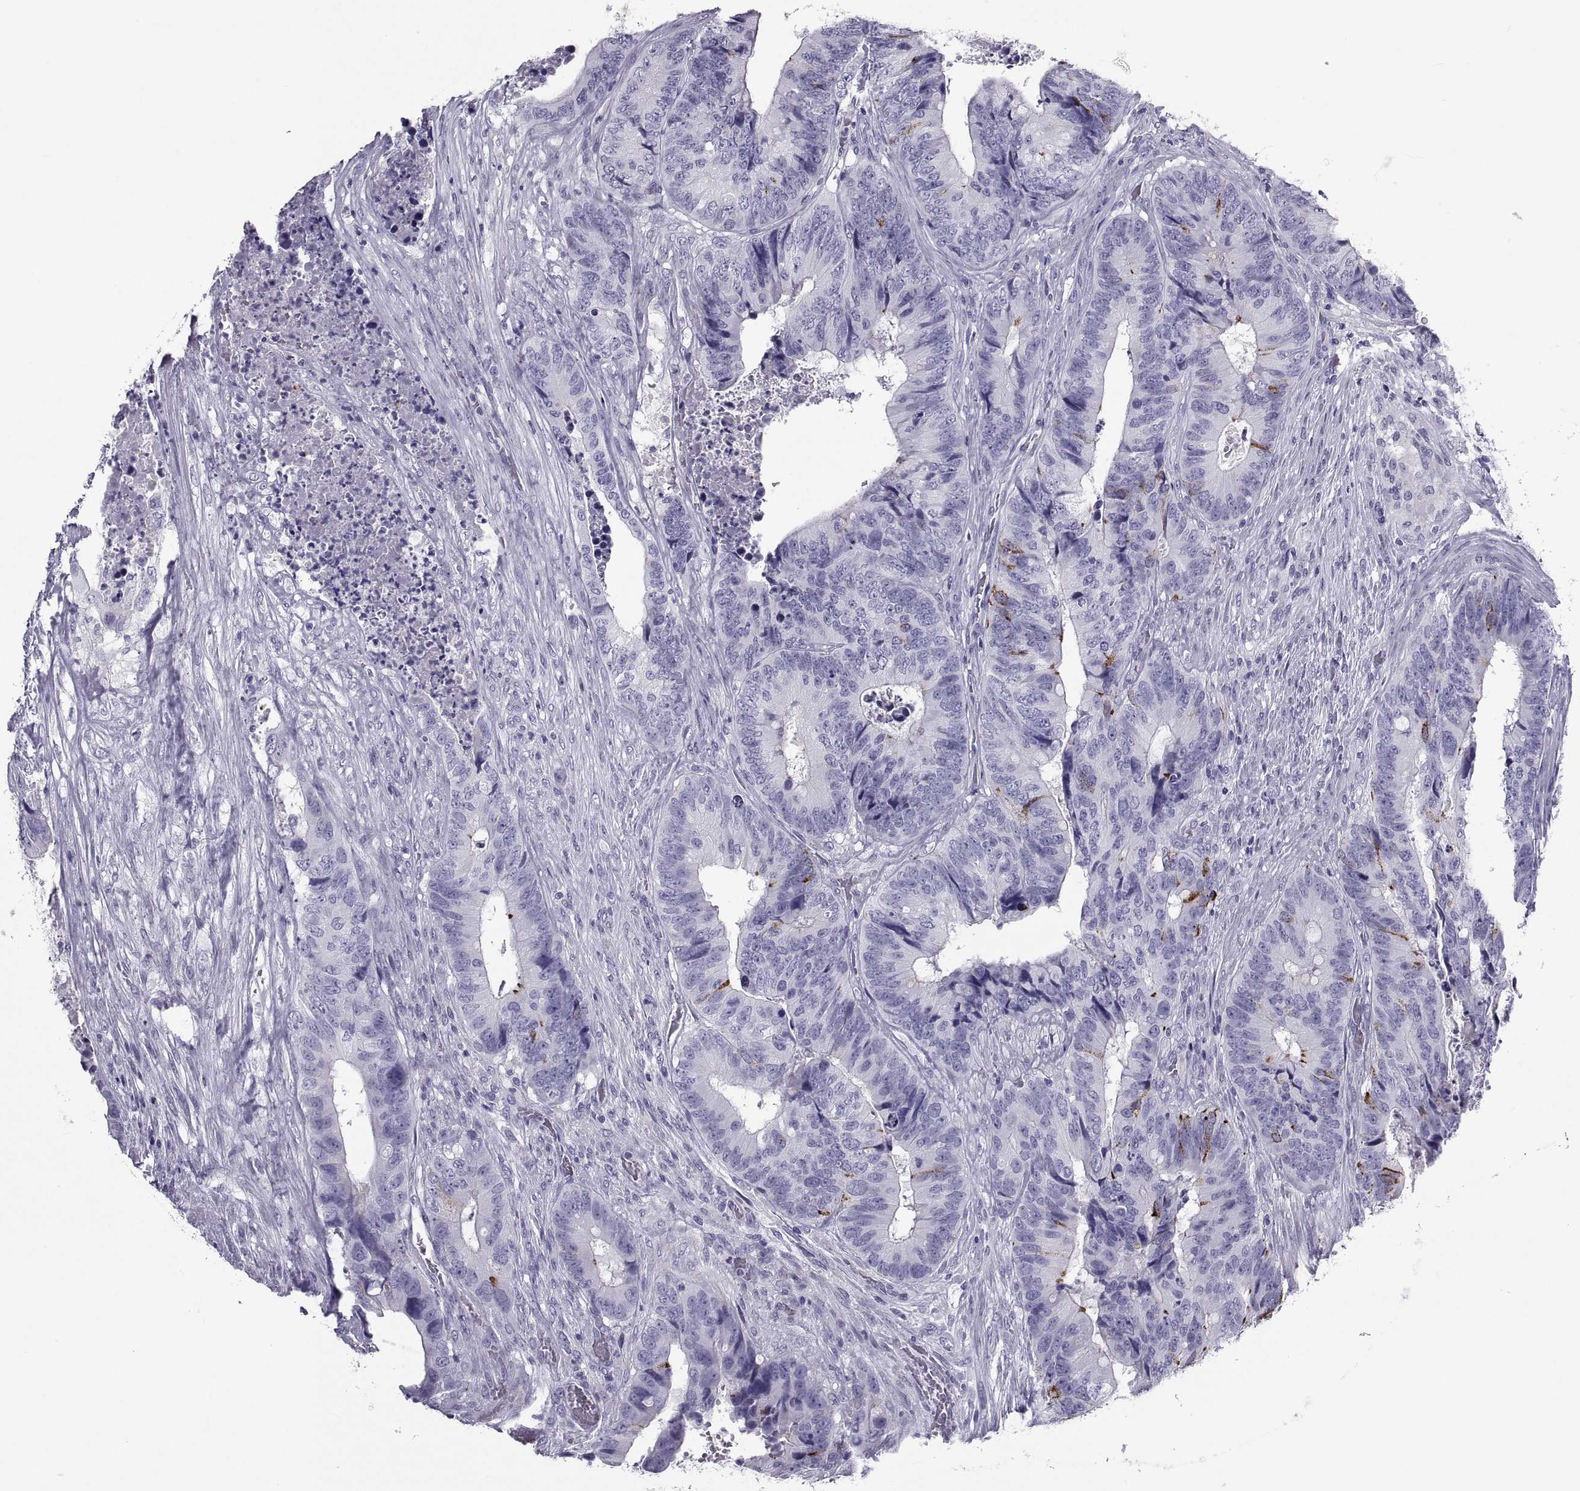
{"staining": {"intensity": "negative", "quantity": "none", "location": "none"}, "tissue": "colorectal cancer", "cell_type": "Tumor cells", "image_type": "cancer", "snomed": [{"axis": "morphology", "description": "Adenocarcinoma, NOS"}, {"axis": "topography", "description": "Colon"}], "caption": "Image shows no significant protein expression in tumor cells of adenocarcinoma (colorectal).", "gene": "PCSK1N", "patient": {"sex": "male", "age": 84}}